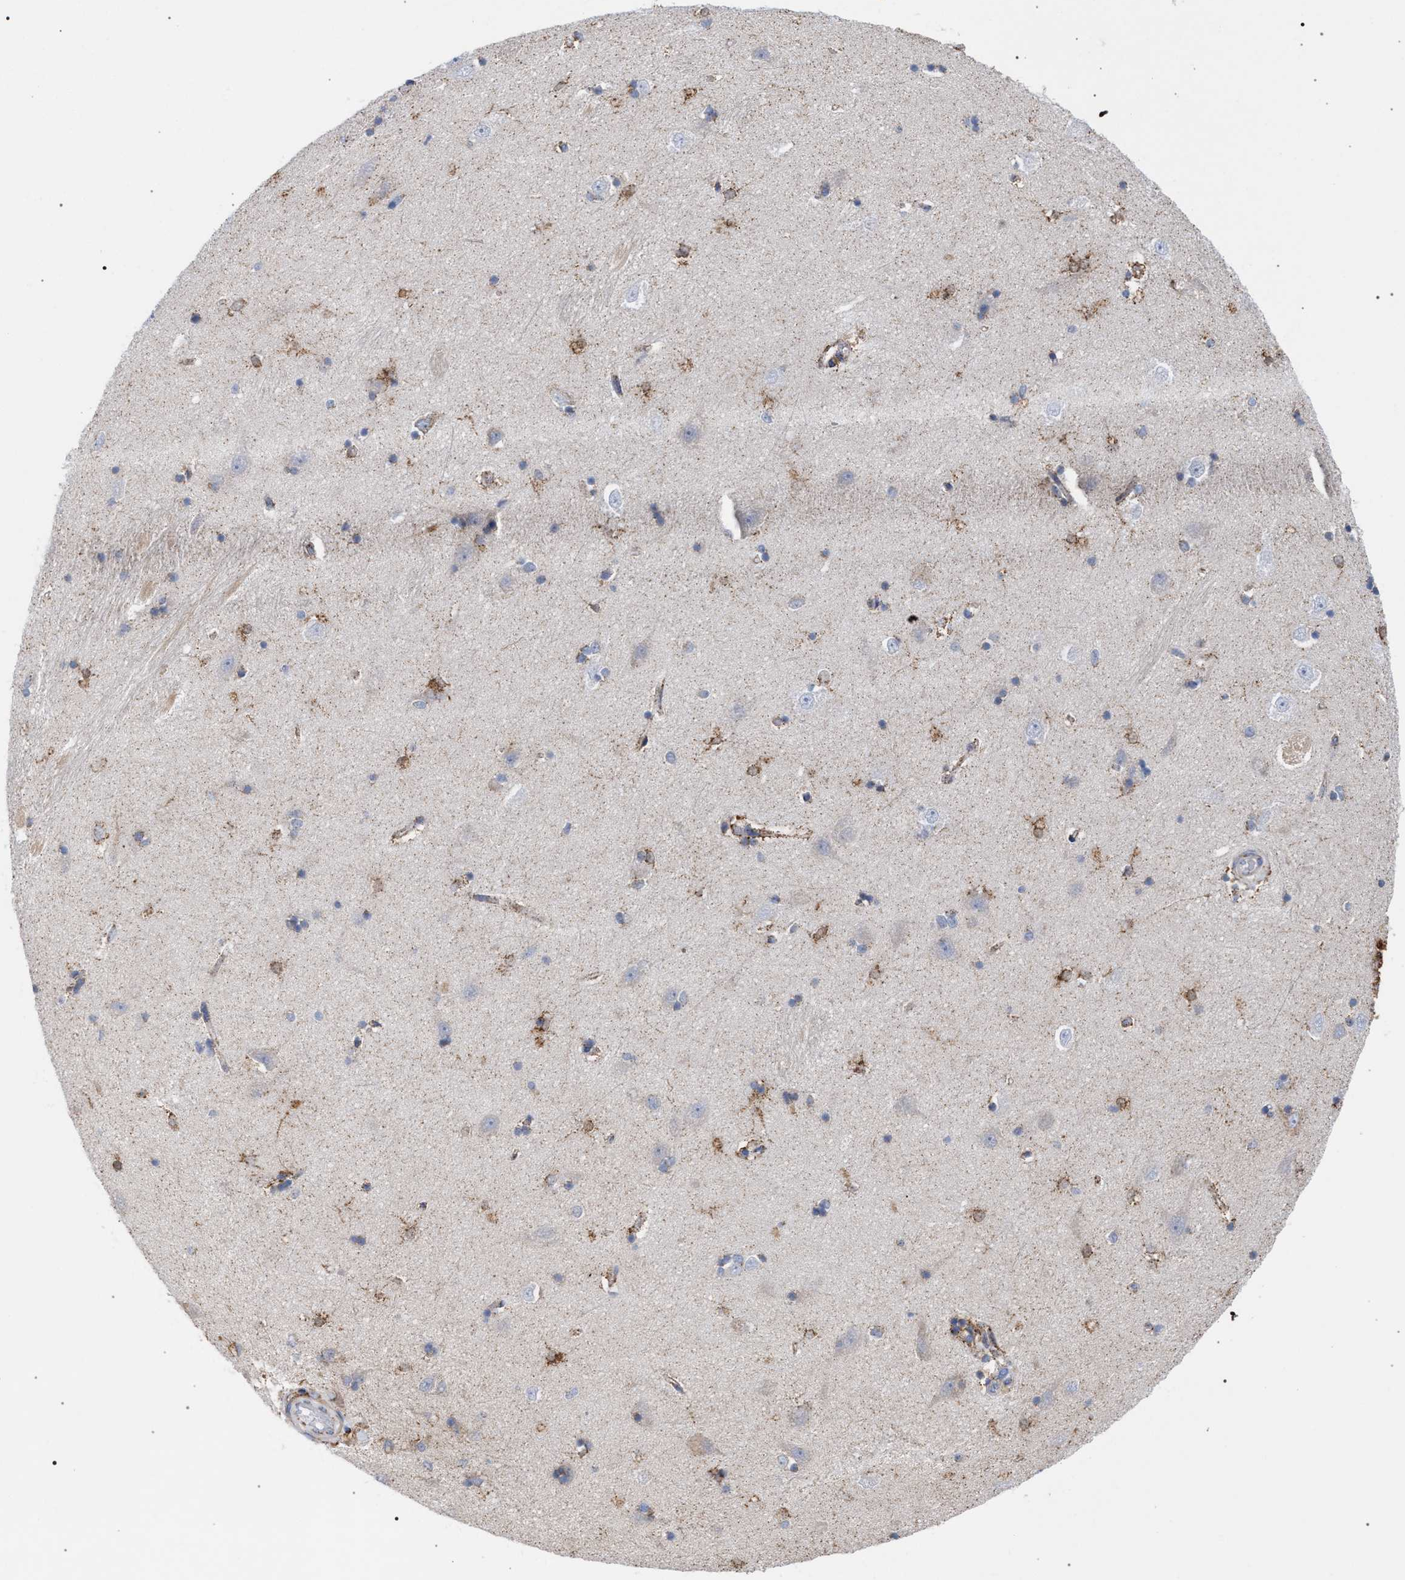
{"staining": {"intensity": "moderate", "quantity": "25%-75%", "location": "cytoplasmic/membranous"}, "tissue": "hippocampus", "cell_type": "Glial cells", "image_type": "normal", "snomed": [{"axis": "morphology", "description": "Normal tissue, NOS"}, {"axis": "topography", "description": "Hippocampus"}], "caption": "This is an image of IHC staining of benign hippocampus, which shows moderate positivity in the cytoplasmic/membranous of glial cells.", "gene": "ECI2", "patient": {"sex": "male", "age": 45}}